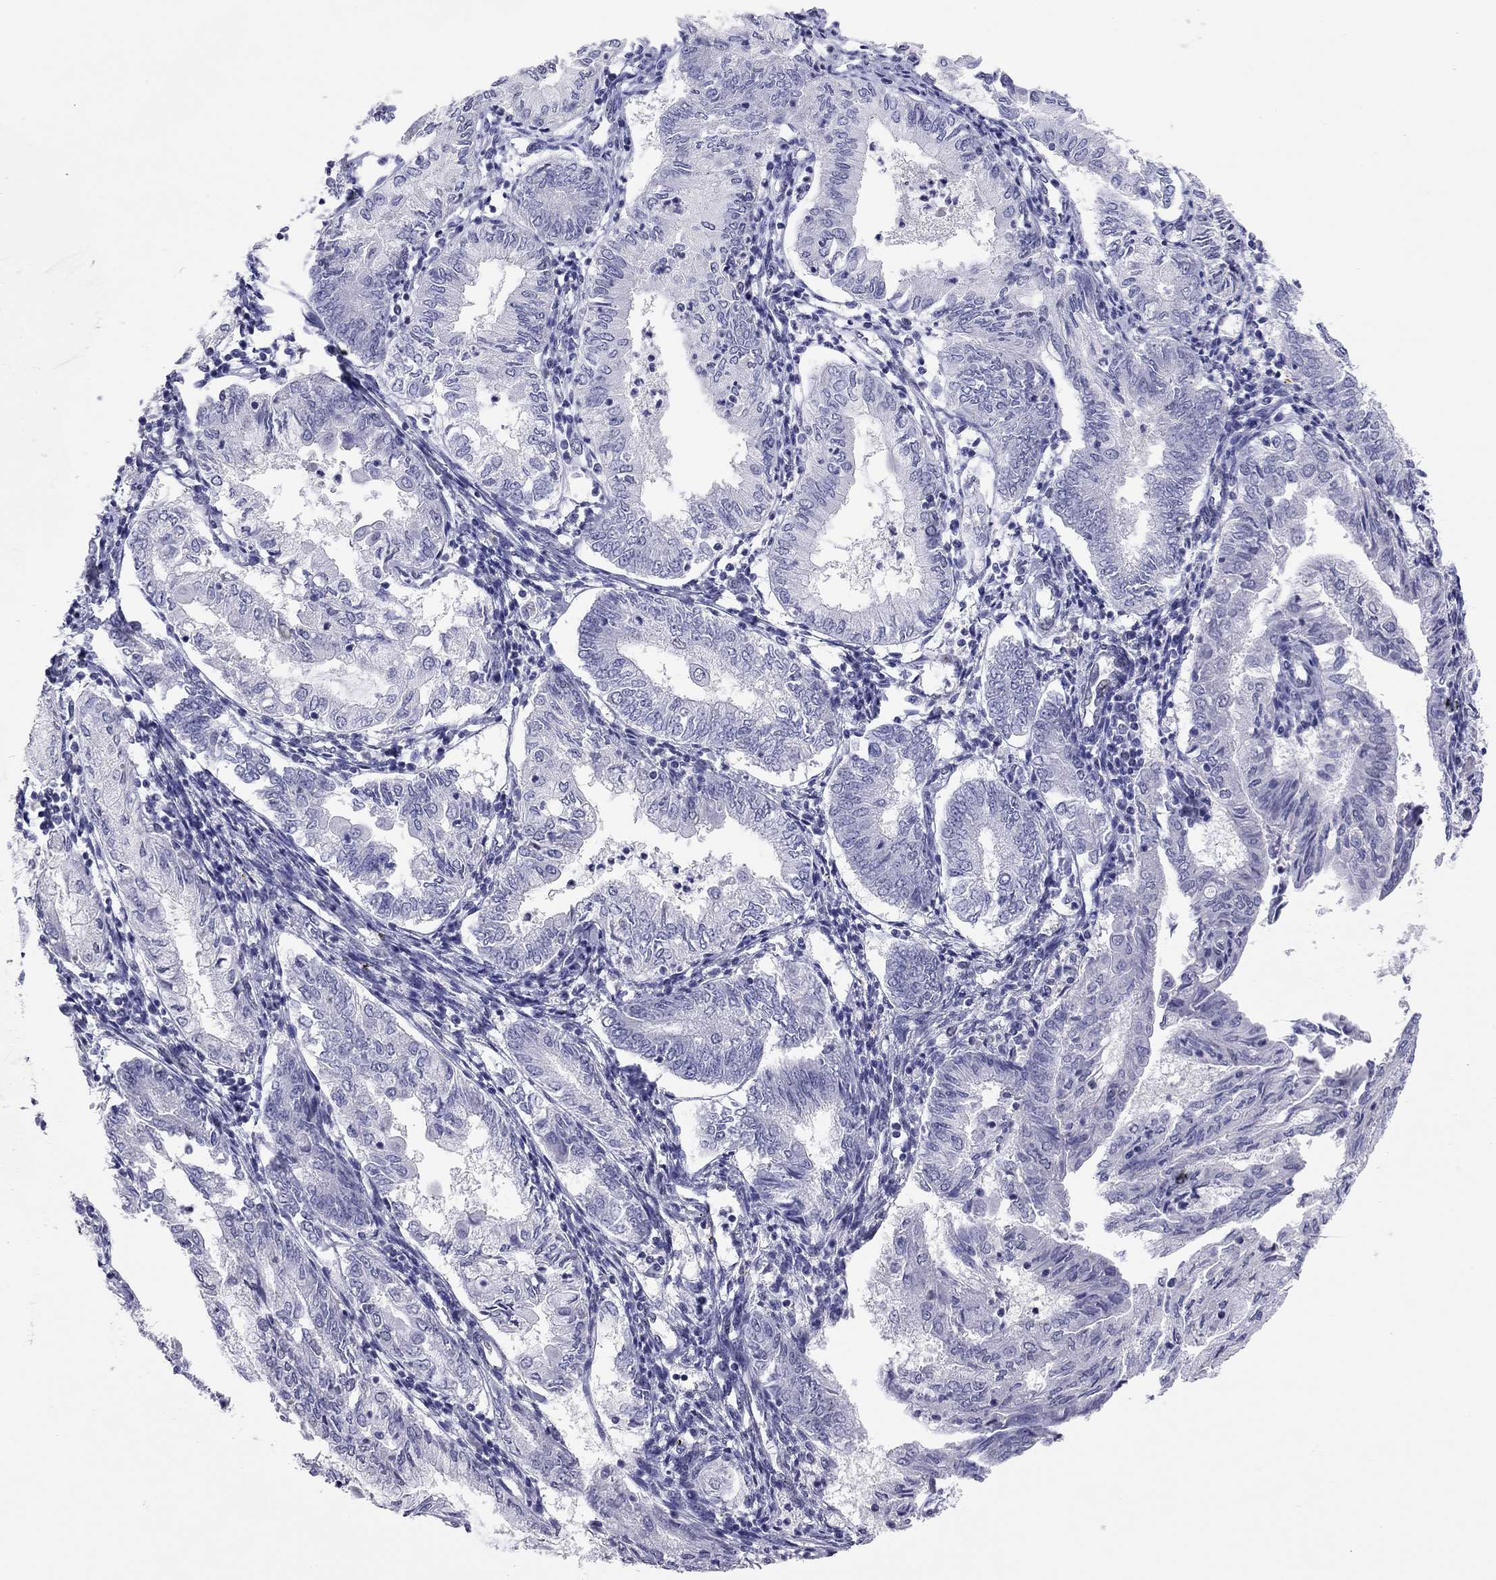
{"staining": {"intensity": "negative", "quantity": "none", "location": "none"}, "tissue": "endometrial cancer", "cell_type": "Tumor cells", "image_type": "cancer", "snomed": [{"axis": "morphology", "description": "Adenocarcinoma, NOS"}, {"axis": "topography", "description": "Endometrium"}], "caption": "A high-resolution micrograph shows IHC staining of endometrial adenocarcinoma, which shows no significant positivity in tumor cells.", "gene": "DOT1L", "patient": {"sex": "female", "age": 68}}